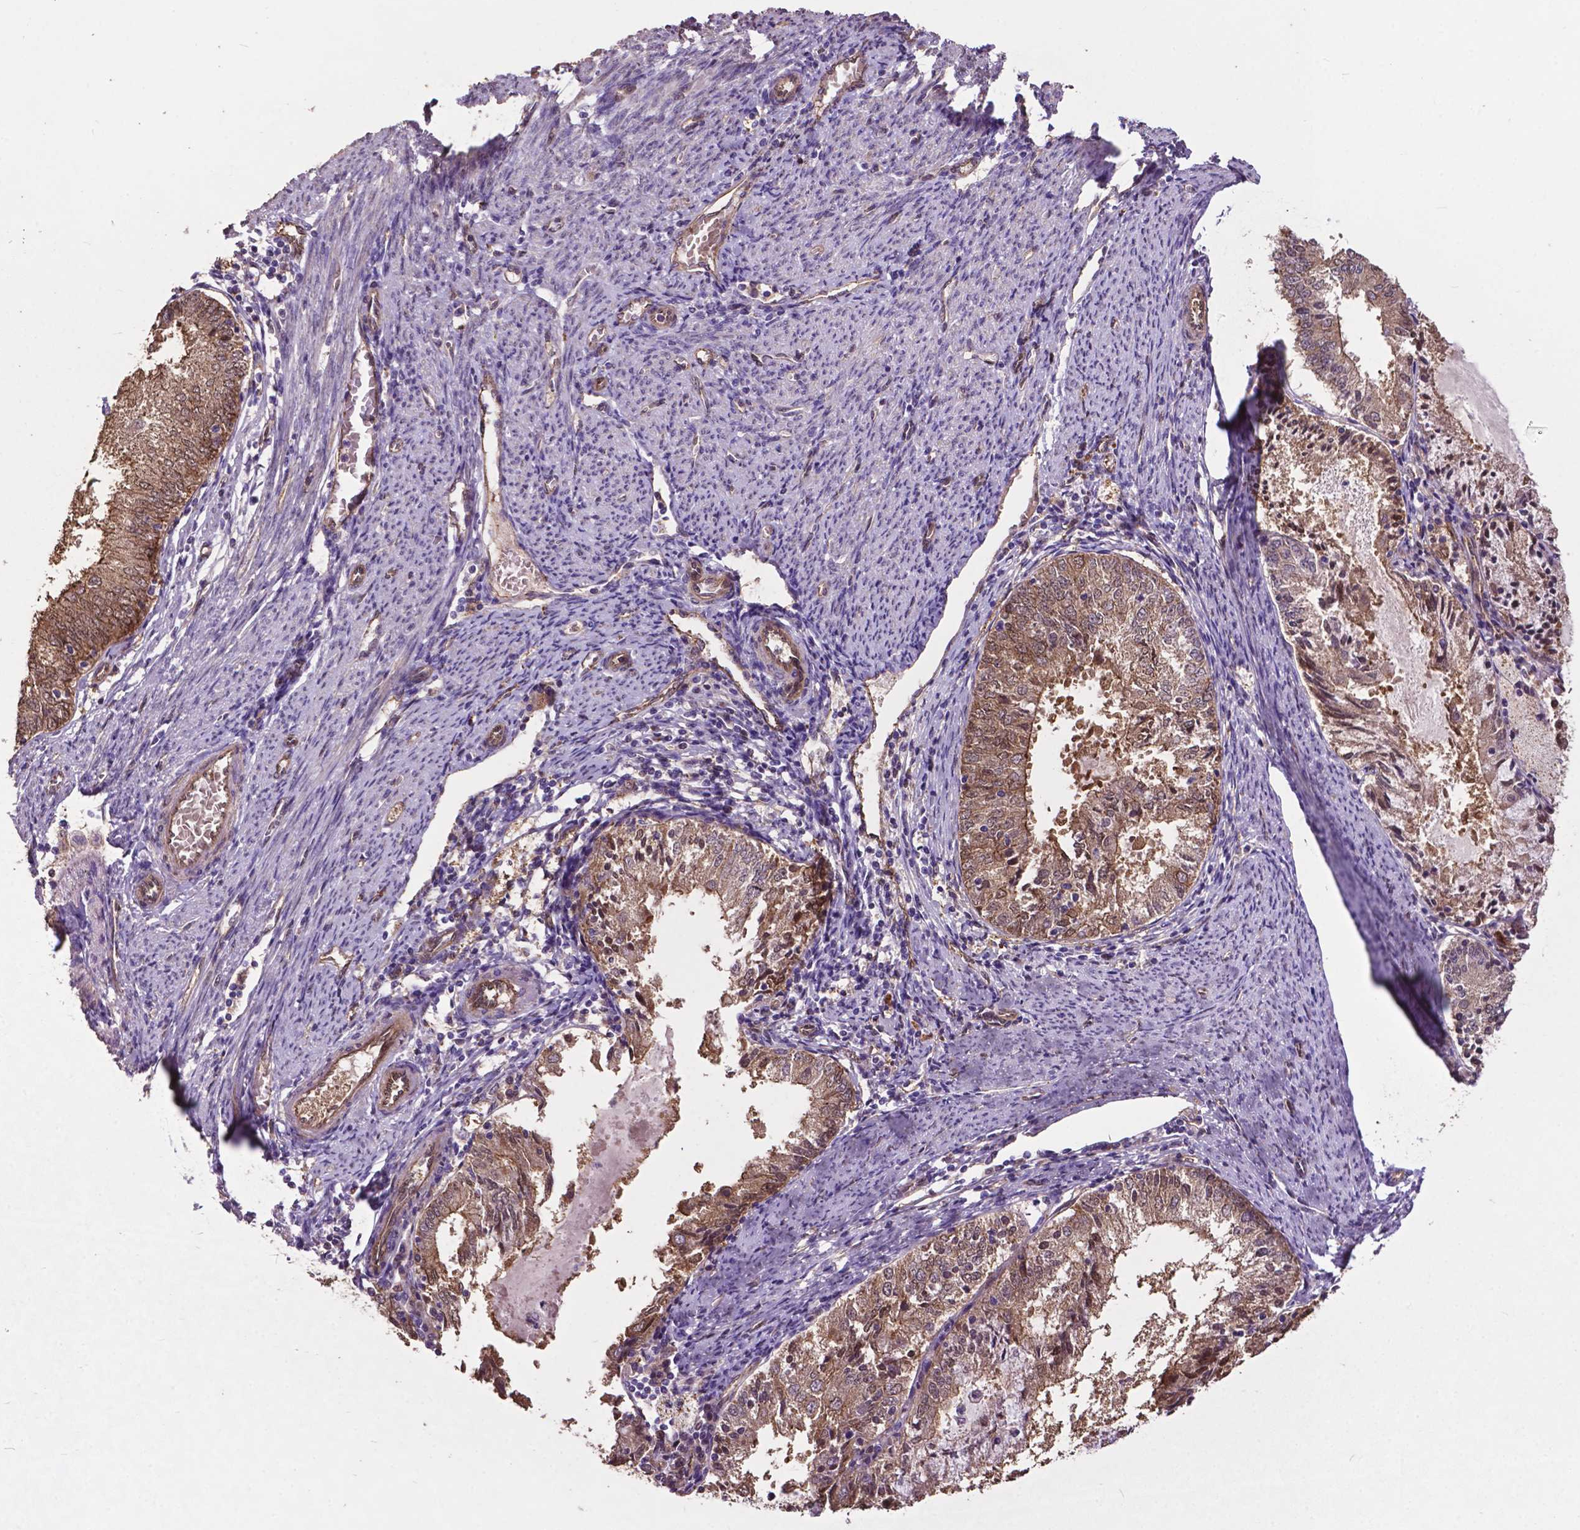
{"staining": {"intensity": "moderate", "quantity": ">75%", "location": "cytoplasmic/membranous"}, "tissue": "endometrial cancer", "cell_type": "Tumor cells", "image_type": "cancer", "snomed": [{"axis": "morphology", "description": "Adenocarcinoma, NOS"}, {"axis": "topography", "description": "Endometrium"}], "caption": "Moderate cytoplasmic/membranous positivity for a protein is identified in approximately >75% of tumor cells of endometrial cancer using immunohistochemistry.", "gene": "PDLIM1", "patient": {"sex": "female", "age": 57}}